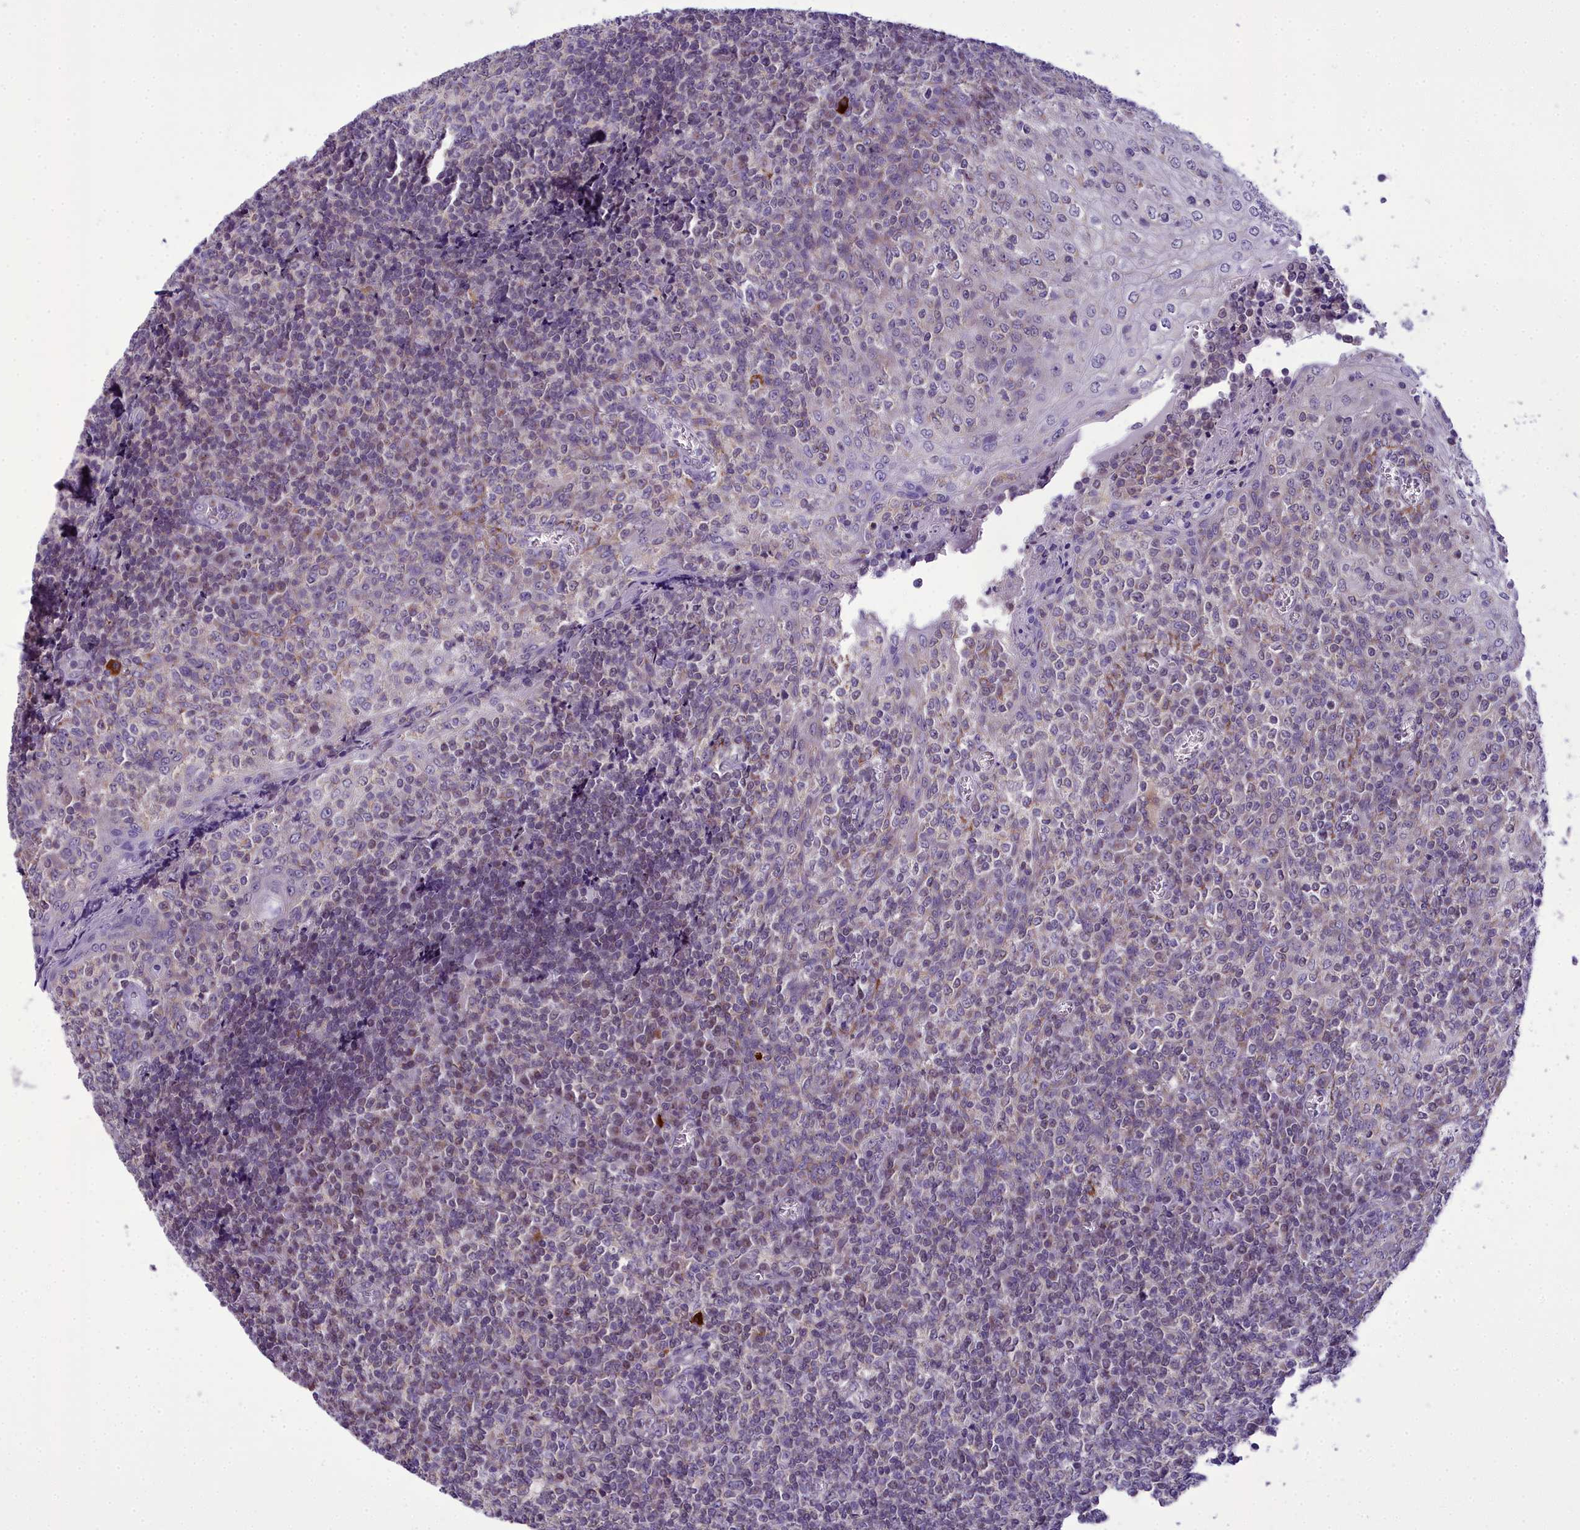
{"staining": {"intensity": "negative", "quantity": "none", "location": "none"}, "tissue": "tonsil", "cell_type": "Germinal center cells", "image_type": "normal", "snomed": [{"axis": "morphology", "description": "Normal tissue, NOS"}, {"axis": "topography", "description": "Tonsil"}], "caption": "DAB immunohistochemical staining of benign tonsil demonstrates no significant staining in germinal center cells. (Brightfield microscopy of DAB (3,3'-diaminobenzidine) immunohistochemistry at high magnification).", "gene": "B9D2", "patient": {"sex": "female", "age": 19}}